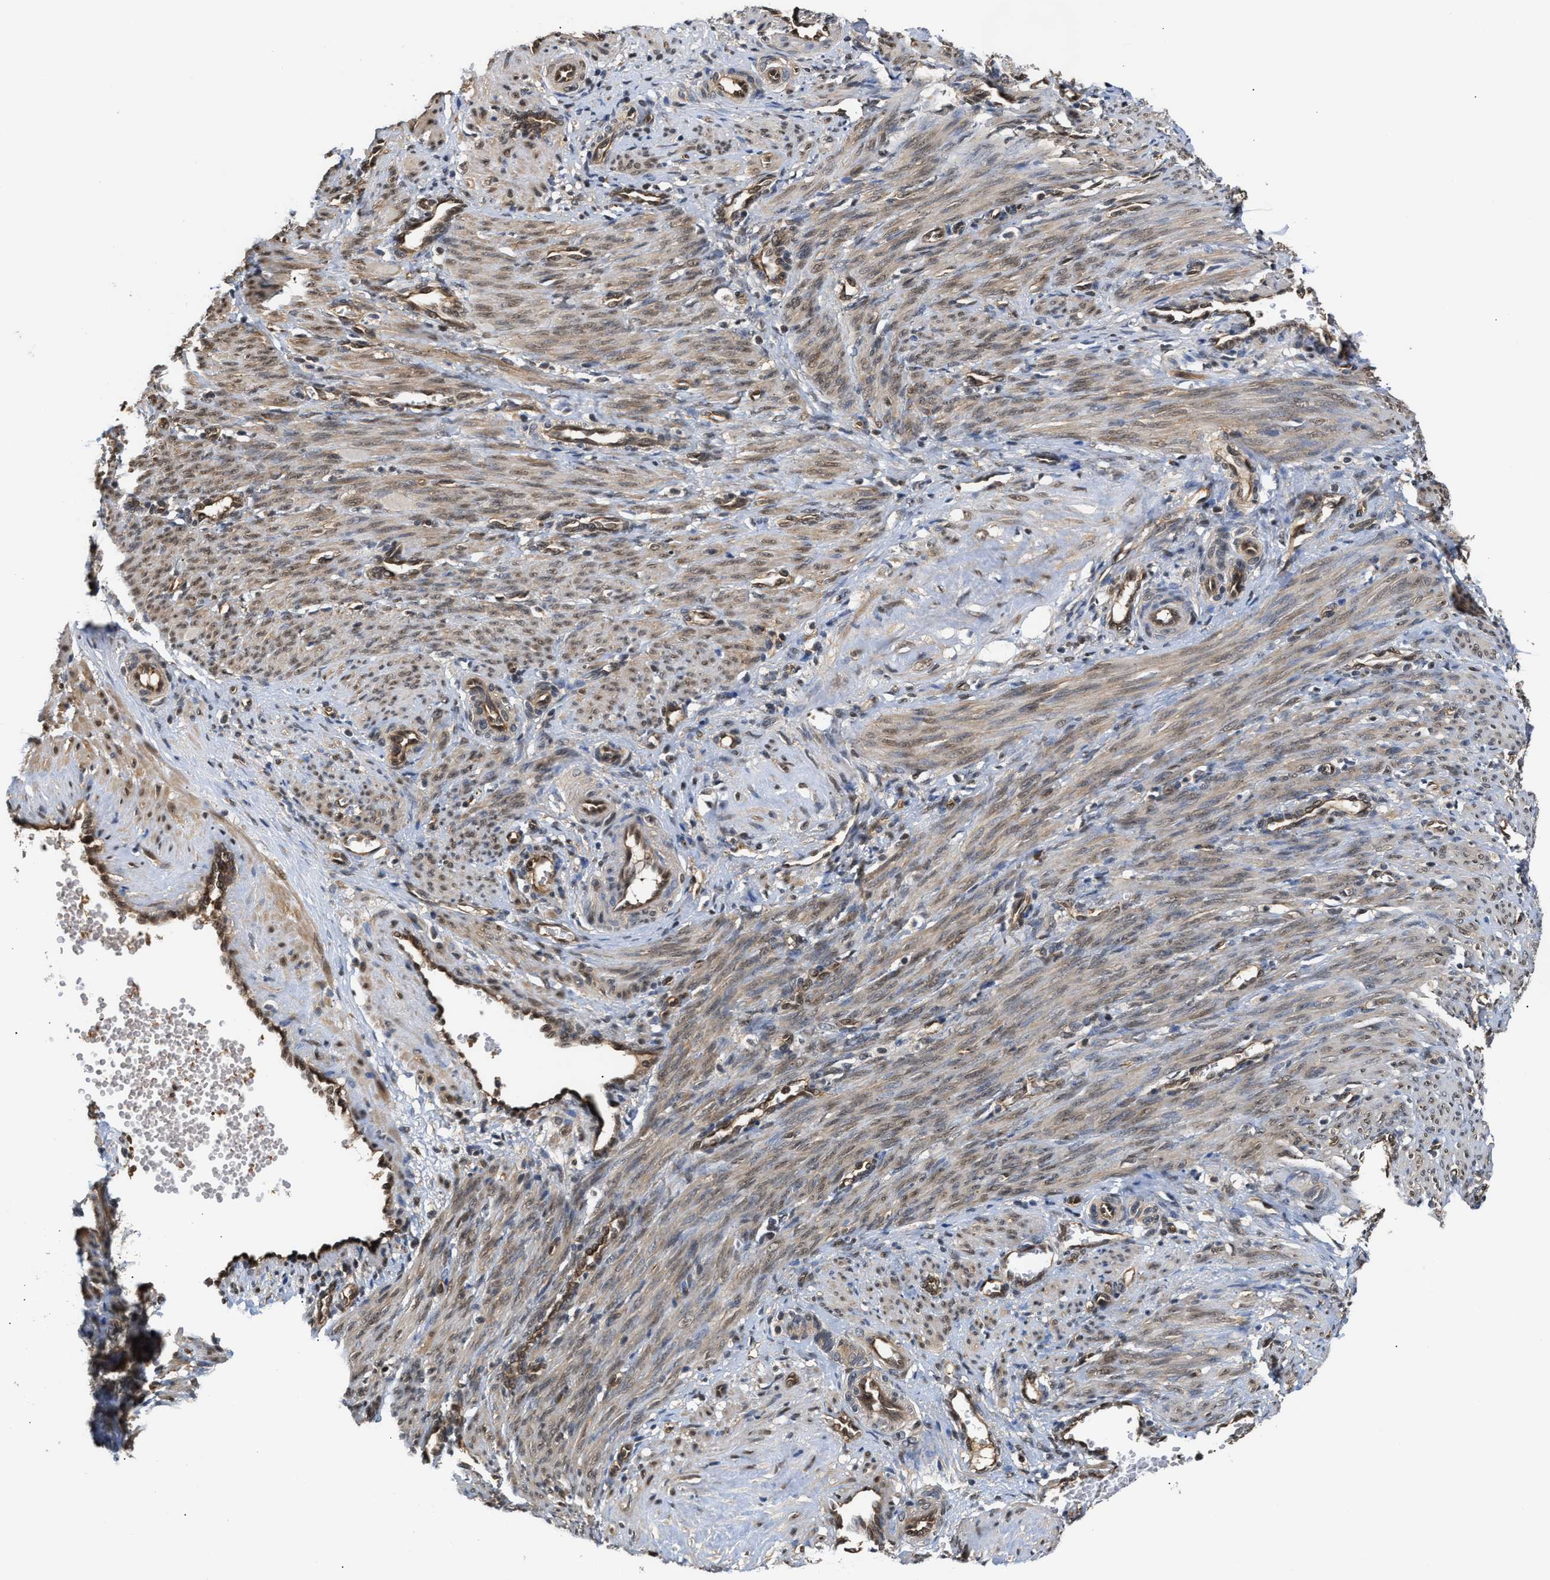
{"staining": {"intensity": "moderate", "quantity": ">75%", "location": "cytoplasmic/membranous,nuclear"}, "tissue": "smooth muscle", "cell_type": "Smooth muscle cells", "image_type": "normal", "snomed": [{"axis": "morphology", "description": "Normal tissue, NOS"}, {"axis": "topography", "description": "Endometrium"}], "caption": "Immunohistochemical staining of normal human smooth muscle exhibits moderate cytoplasmic/membranous,nuclear protein expression in approximately >75% of smooth muscle cells. (IHC, brightfield microscopy, high magnification).", "gene": "SCAI", "patient": {"sex": "female", "age": 33}}